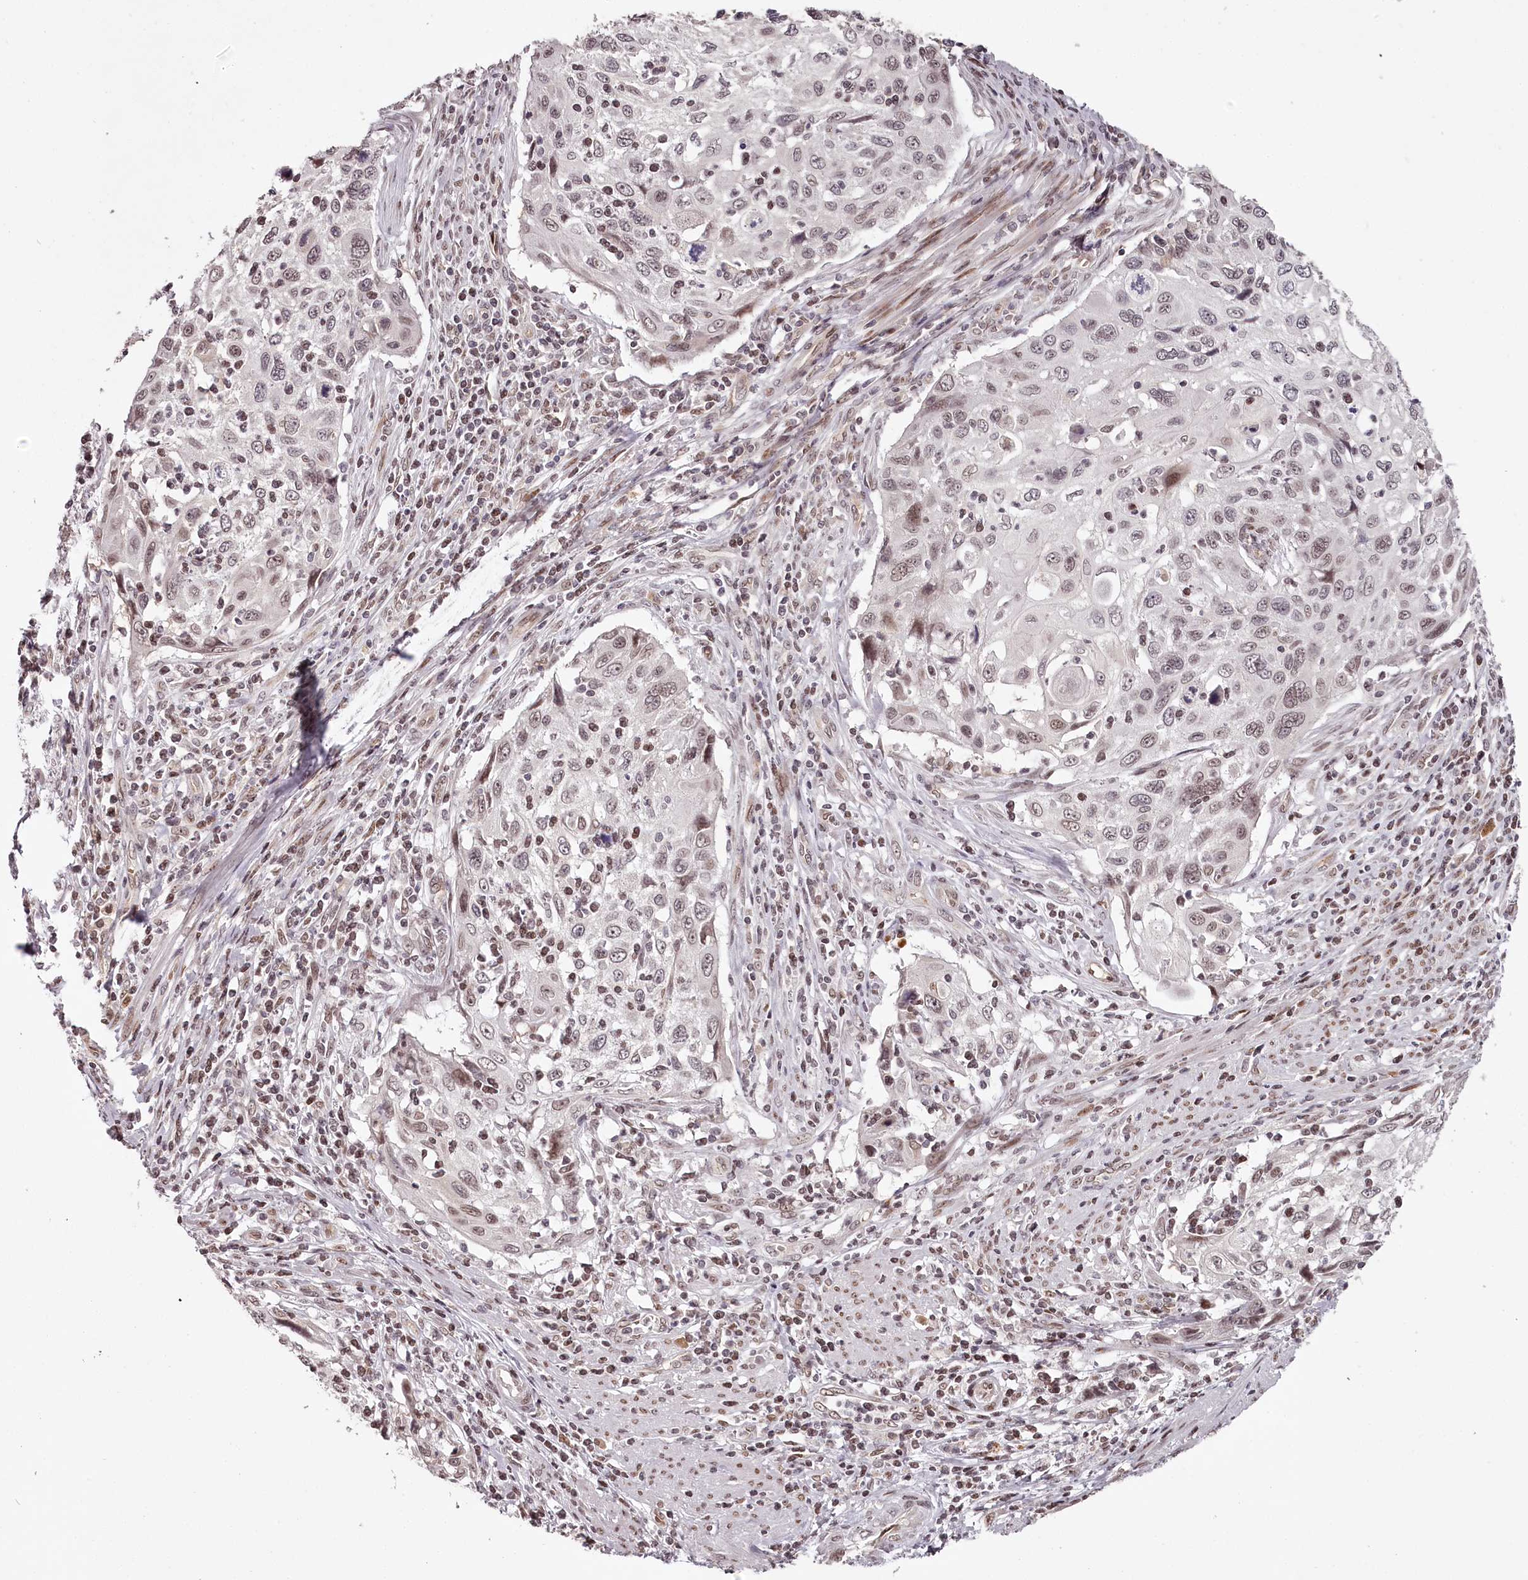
{"staining": {"intensity": "weak", "quantity": "<25%", "location": "nuclear"}, "tissue": "cervical cancer", "cell_type": "Tumor cells", "image_type": "cancer", "snomed": [{"axis": "morphology", "description": "Squamous cell carcinoma, NOS"}, {"axis": "topography", "description": "Cervix"}], "caption": "Cervical squamous cell carcinoma stained for a protein using immunohistochemistry (IHC) shows no staining tumor cells.", "gene": "THYN1", "patient": {"sex": "female", "age": 70}}